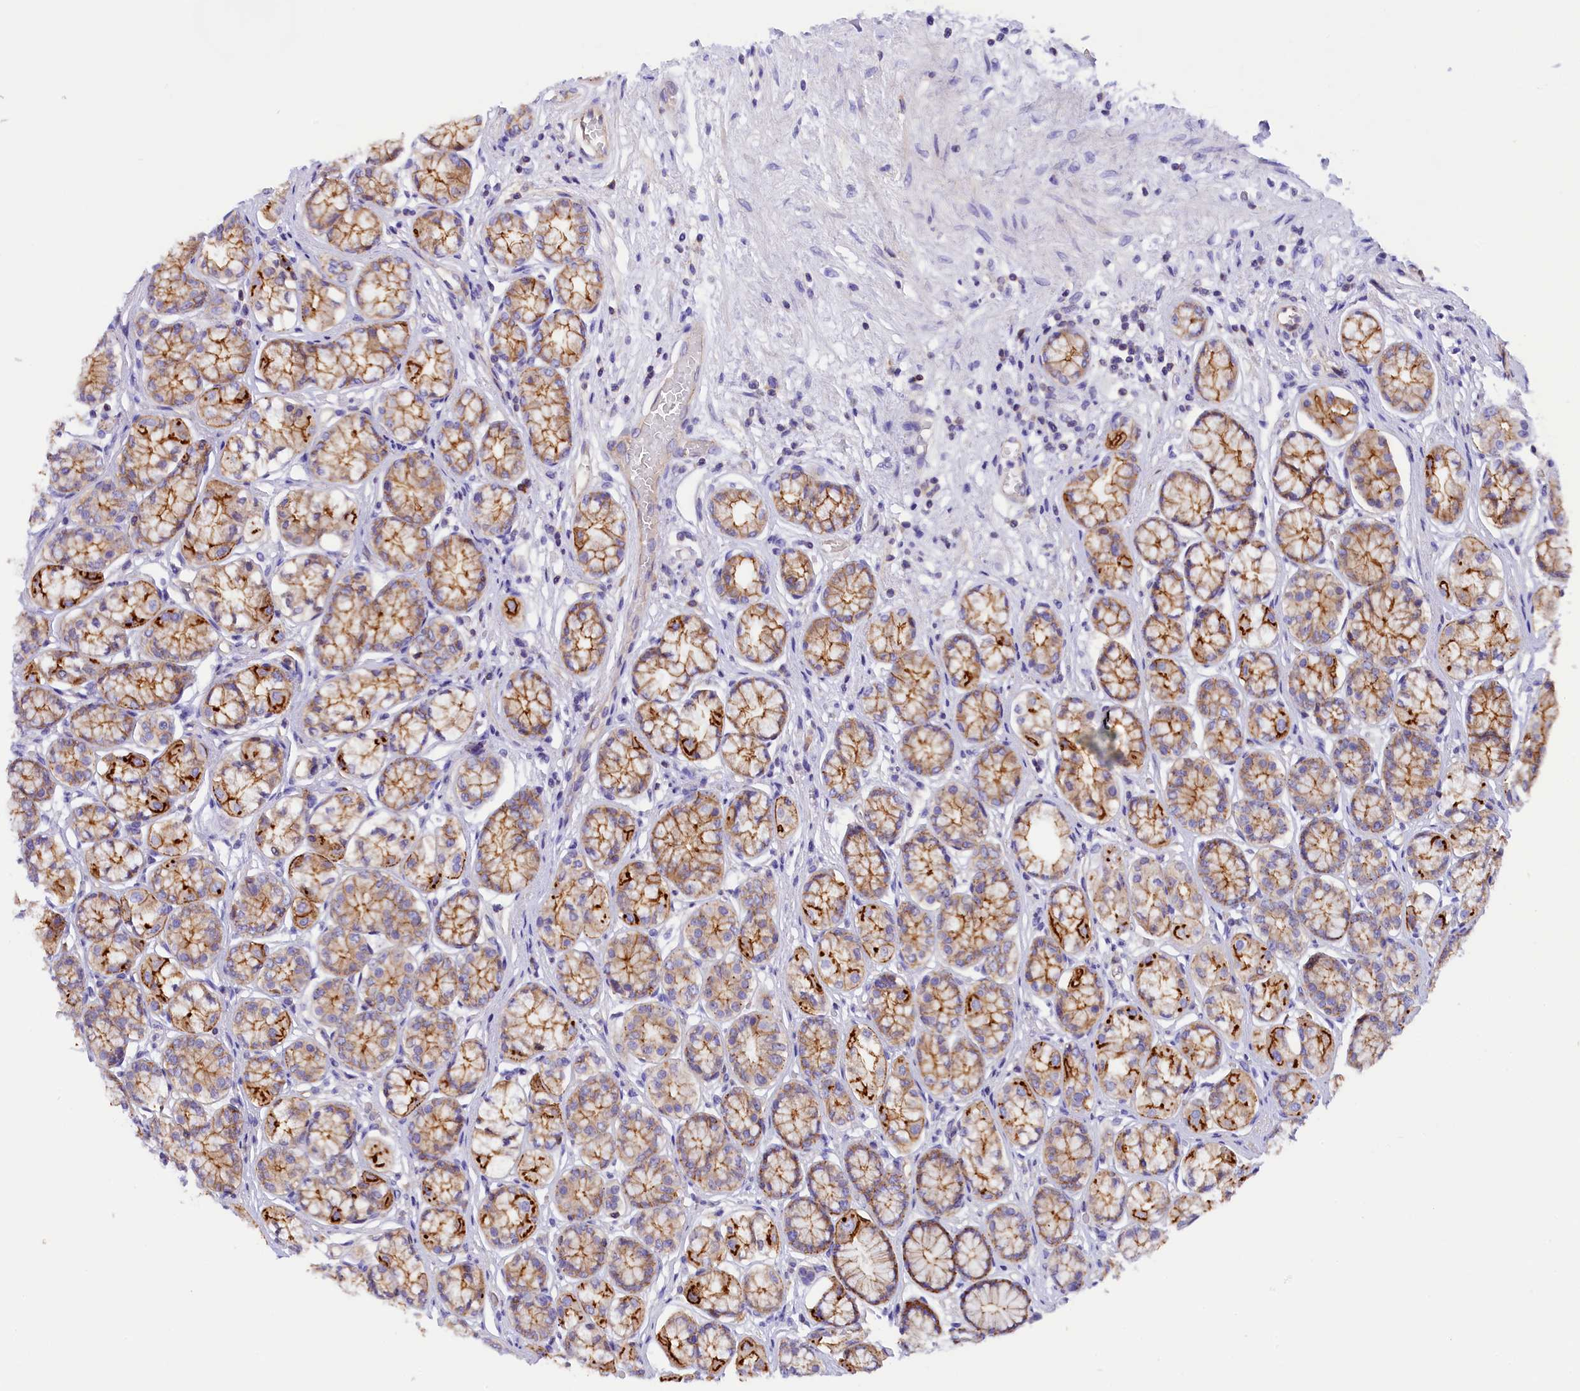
{"staining": {"intensity": "strong", "quantity": ">75%", "location": "cytoplasmic/membranous"}, "tissue": "stomach", "cell_type": "Glandular cells", "image_type": "normal", "snomed": [{"axis": "morphology", "description": "Normal tissue, NOS"}, {"axis": "morphology", "description": "Adenocarcinoma, NOS"}, {"axis": "morphology", "description": "Adenocarcinoma, High grade"}, {"axis": "topography", "description": "Stomach, upper"}, {"axis": "topography", "description": "Stomach"}], "caption": "Protein analysis of unremarkable stomach displays strong cytoplasmic/membranous positivity in approximately >75% of glandular cells. The staining was performed using DAB (3,3'-diaminobenzidine) to visualize the protein expression in brown, while the nuclei were stained in blue with hematoxylin (Magnification: 20x).", "gene": "FAM193A", "patient": {"sex": "female", "age": 65}}